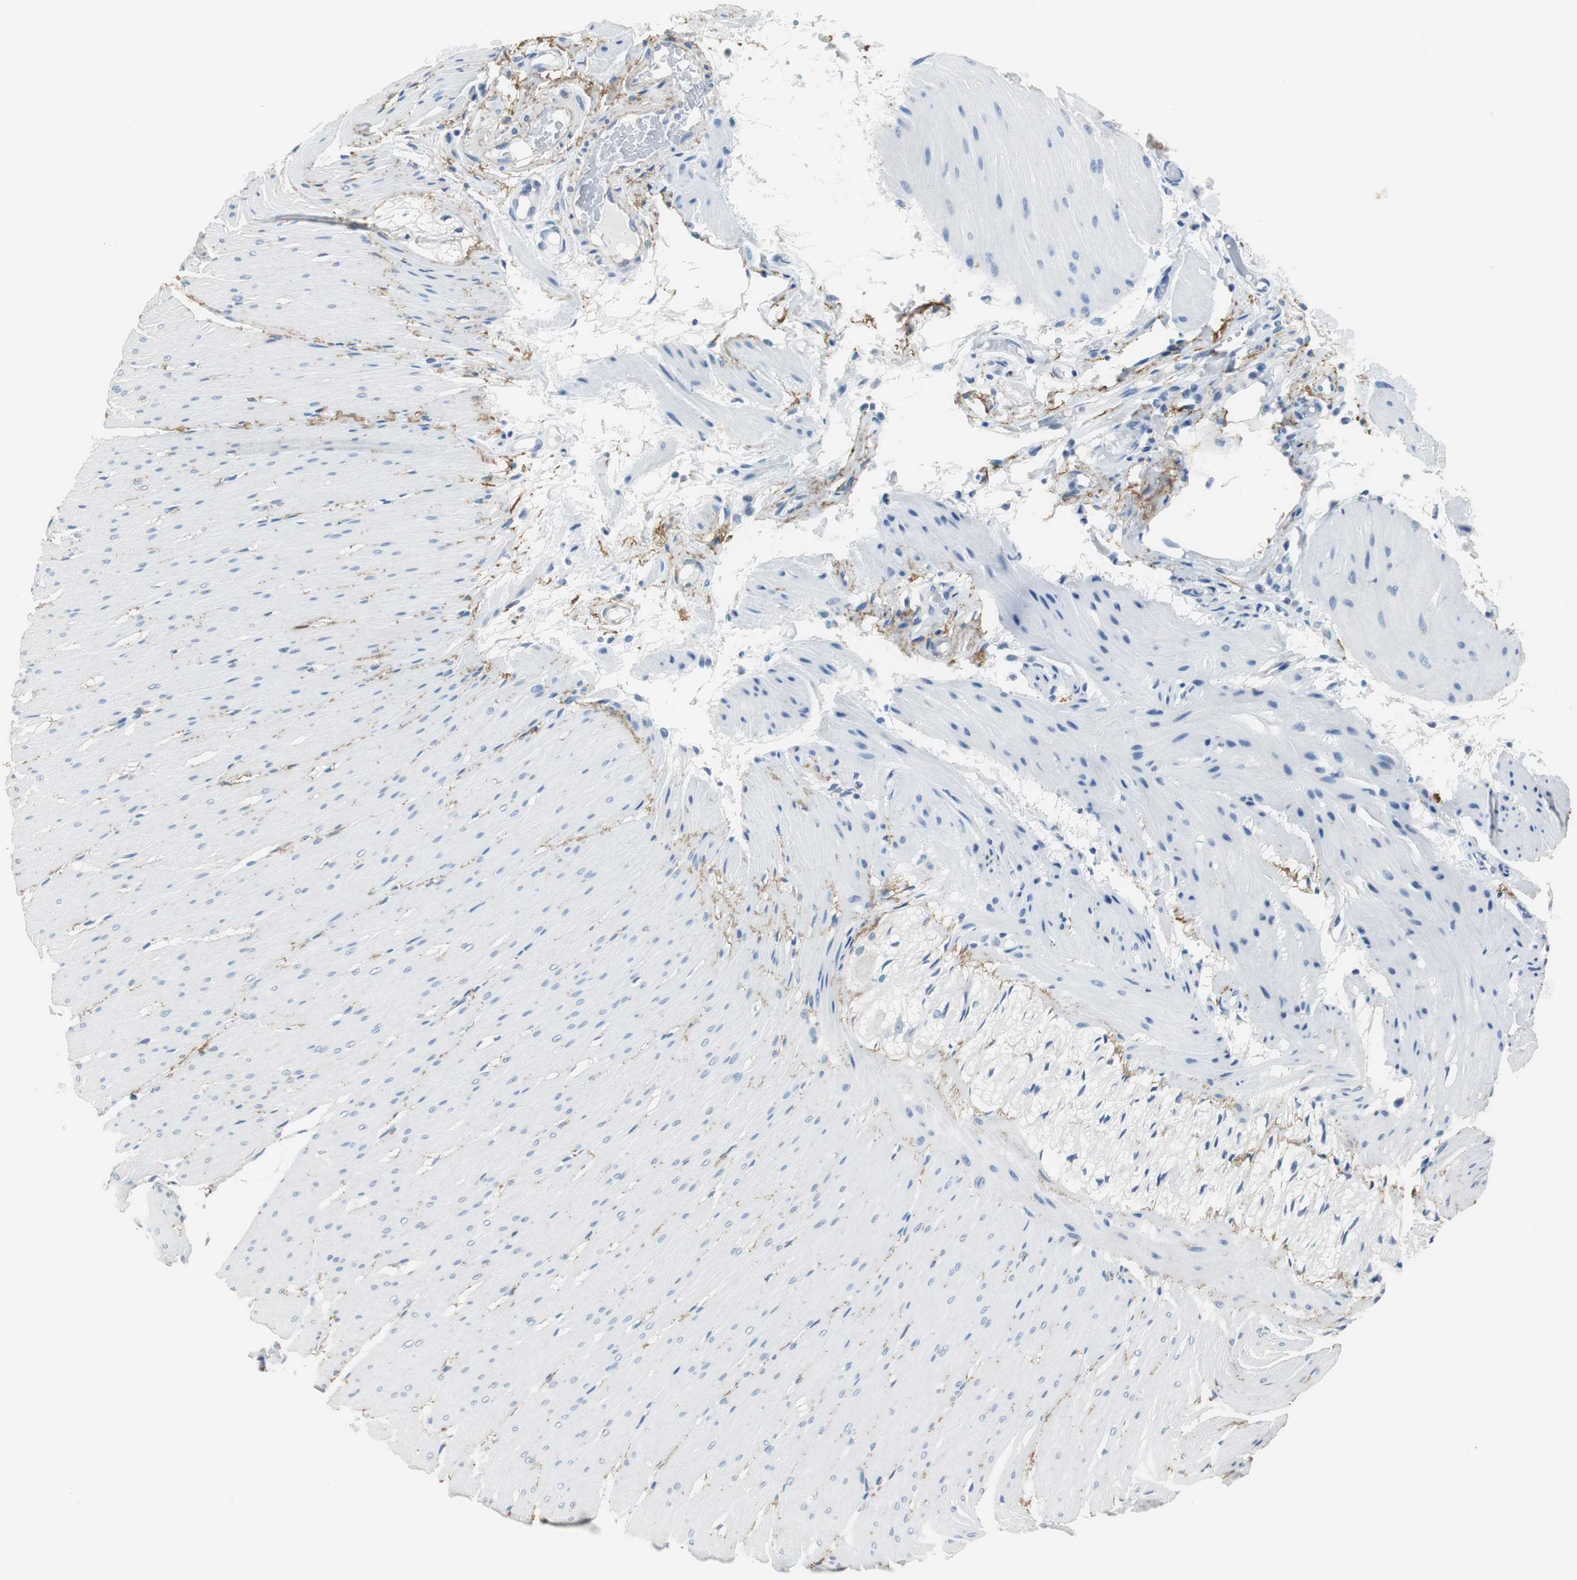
{"staining": {"intensity": "negative", "quantity": "none", "location": "none"}, "tissue": "smooth muscle", "cell_type": "Smooth muscle cells", "image_type": "normal", "snomed": [{"axis": "morphology", "description": "Normal tissue, NOS"}, {"axis": "topography", "description": "Smooth muscle"}, {"axis": "topography", "description": "Colon"}], "caption": "A photomicrograph of smooth muscle stained for a protein exhibits no brown staining in smooth muscle cells.", "gene": "MUC7", "patient": {"sex": "male", "age": 67}}